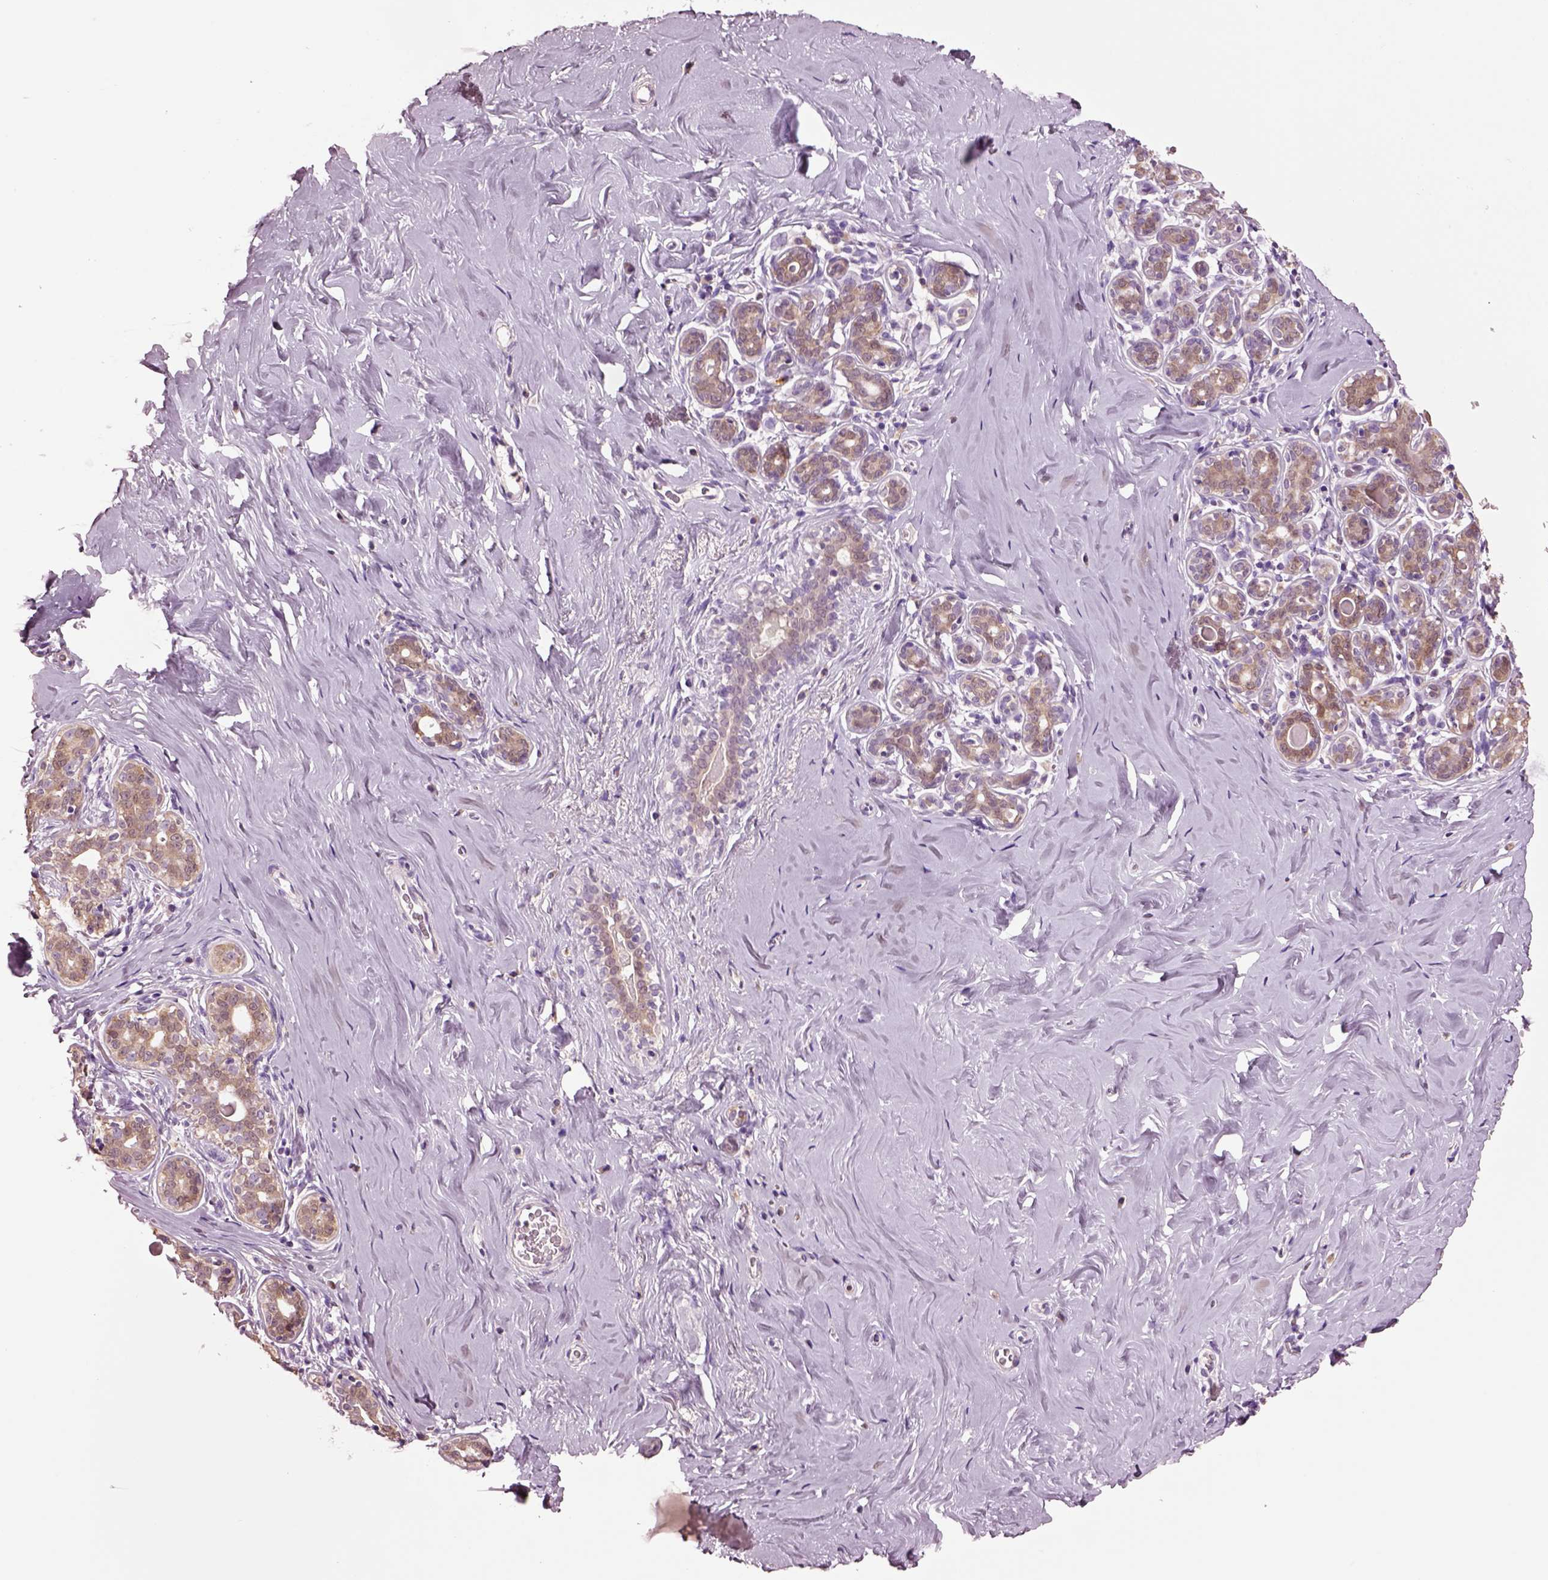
{"staining": {"intensity": "weak", "quantity": ">75%", "location": "cytoplasmic/membranous"}, "tissue": "breast", "cell_type": "Adipocytes", "image_type": "normal", "snomed": [{"axis": "morphology", "description": "Normal tissue, NOS"}, {"axis": "topography", "description": "Skin"}, {"axis": "topography", "description": "Breast"}], "caption": "Adipocytes show weak cytoplasmic/membranous staining in approximately >75% of cells in benign breast.", "gene": "CLPSL1", "patient": {"sex": "female", "age": 43}}